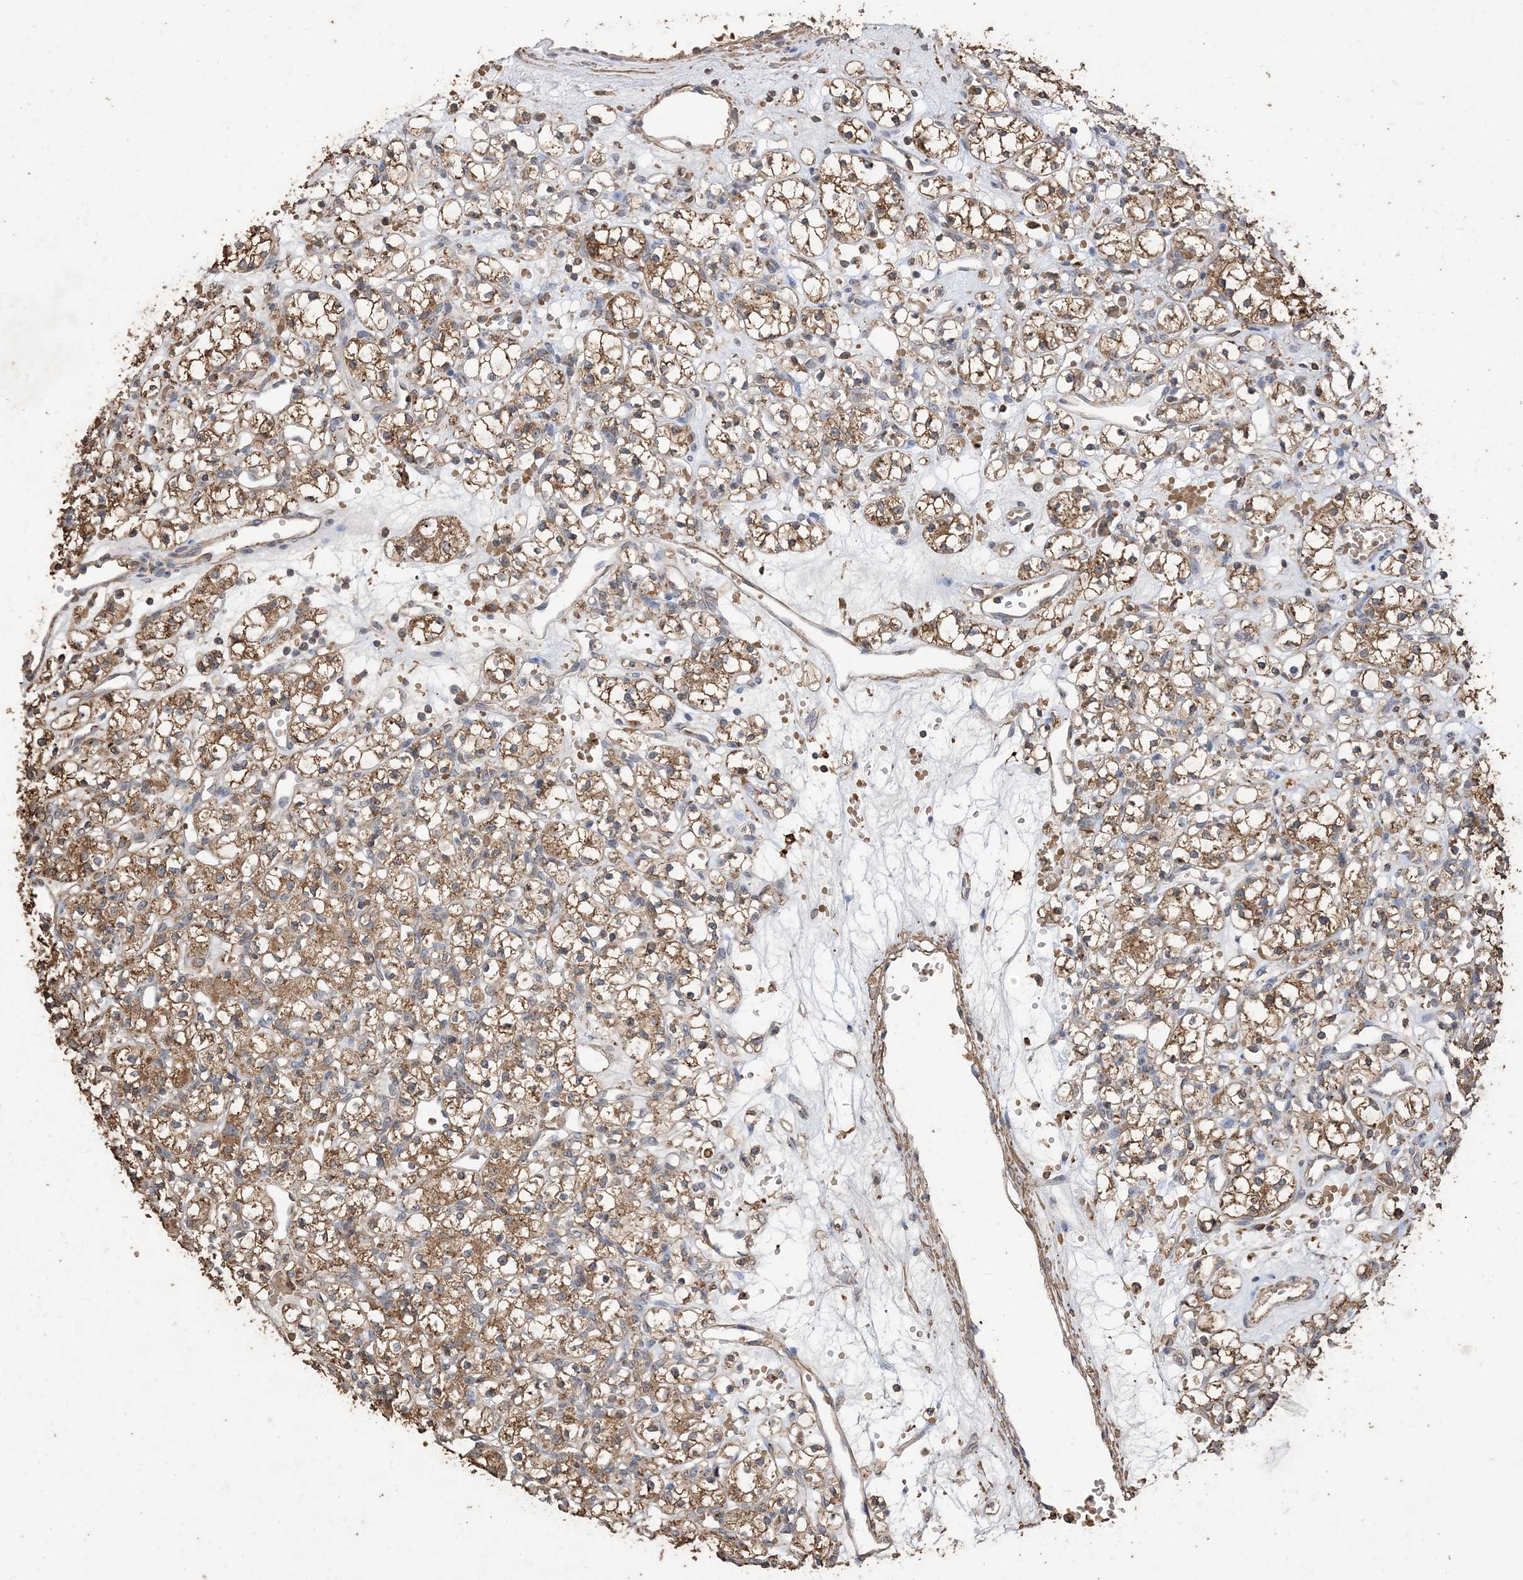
{"staining": {"intensity": "moderate", "quantity": ">75%", "location": "cytoplasmic/membranous"}, "tissue": "renal cancer", "cell_type": "Tumor cells", "image_type": "cancer", "snomed": [{"axis": "morphology", "description": "Adenocarcinoma, NOS"}, {"axis": "topography", "description": "Kidney"}], "caption": "This is an image of IHC staining of adenocarcinoma (renal), which shows moderate staining in the cytoplasmic/membranous of tumor cells.", "gene": "HPS4", "patient": {"sex": "female", "age": 59}}